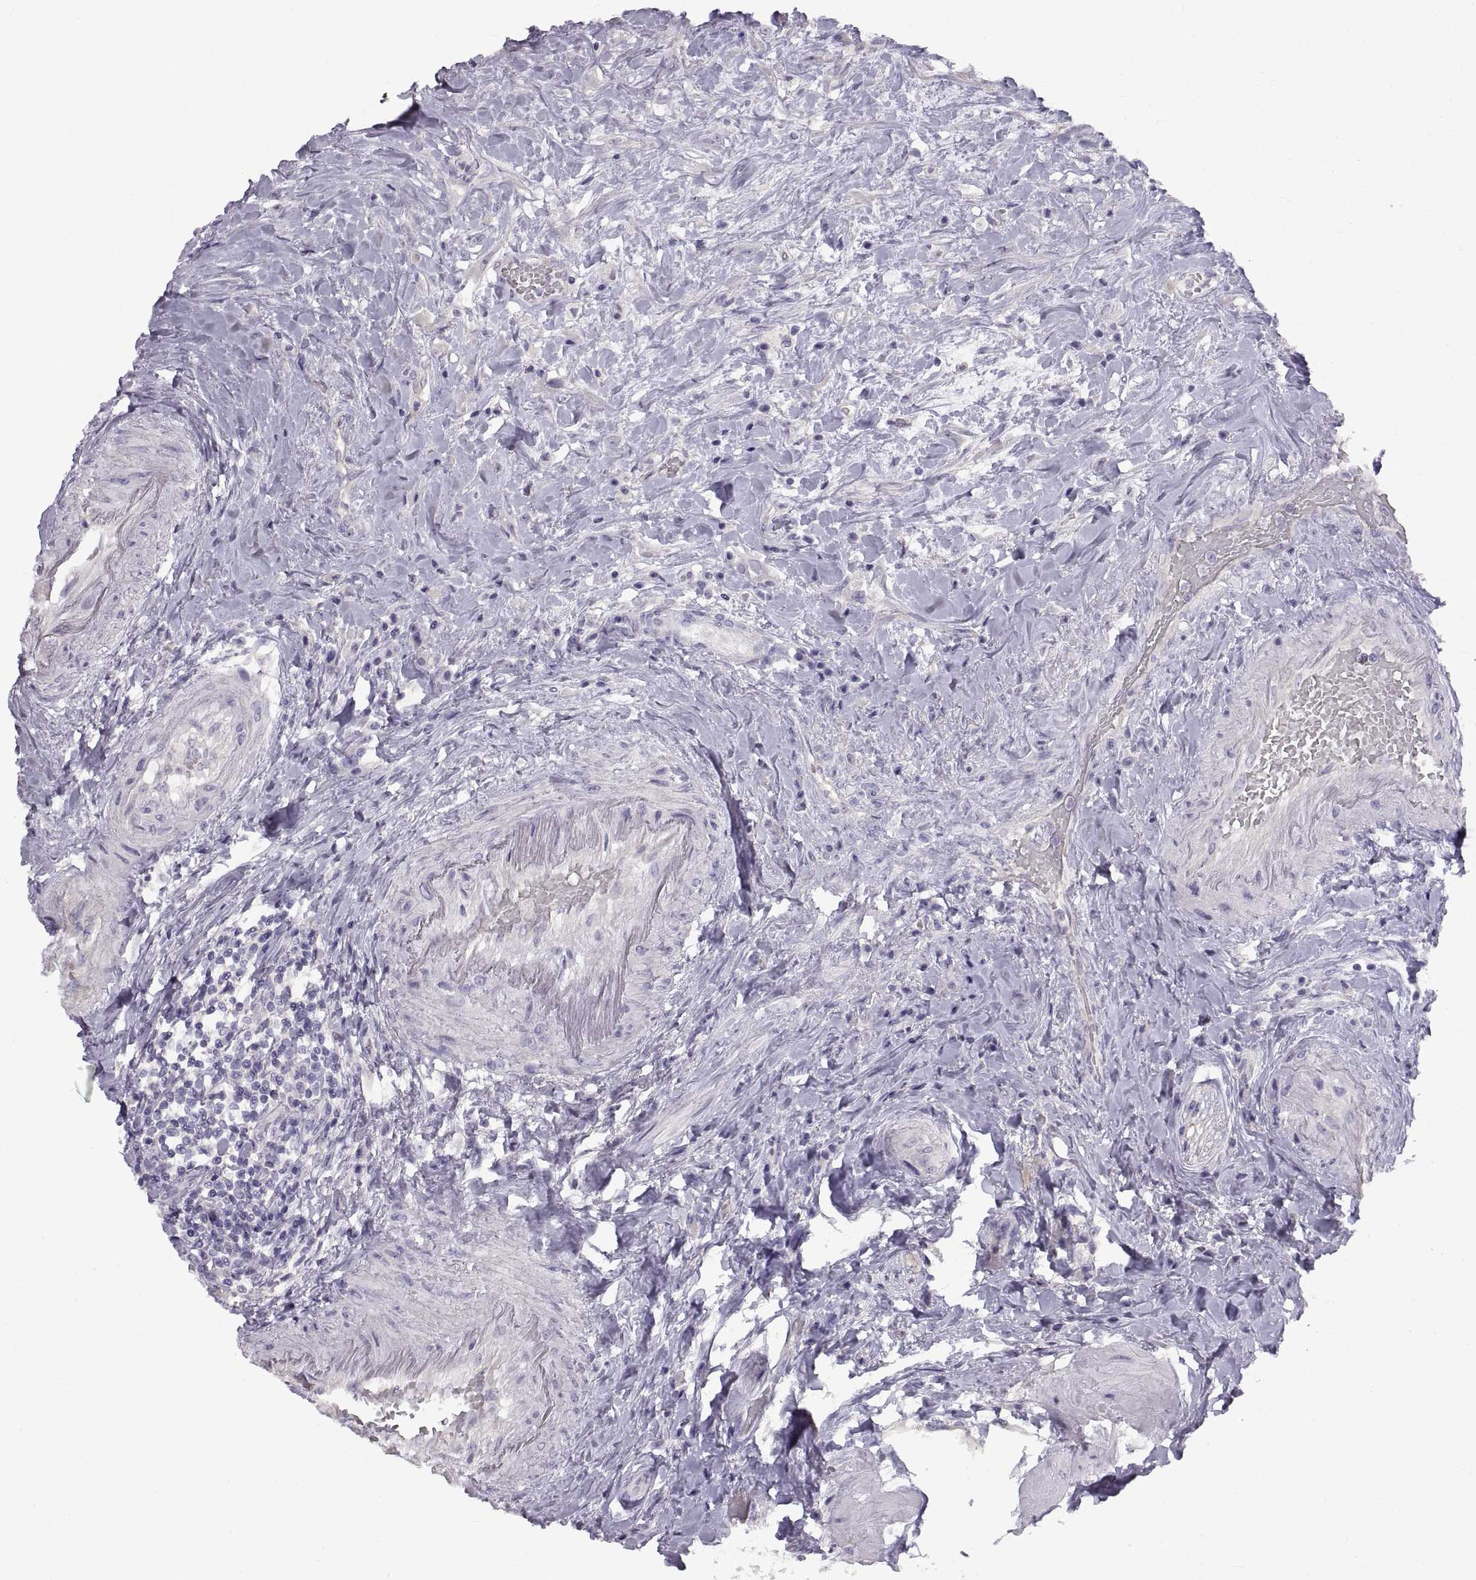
{"staining": {"intensity": "weak", "quantity": "<25%", "location": "cytoplasmic/membranous"}, "tissue": "urothelial cancer", "cell_type": "Tumor cells", "image_type": "cancer", "snomed": [{"axis": "morphology", "description": "Urothelial carcinoma, High grade"}, {"axis": "topography", "description": "Urinary bladder"}], "caption": "DAB immunohistochemical staining of human urothelial carcinoma (high-grade) reveals no significant positivity in tumor cells.", "gene": "CRYBB3", "patient": {"sex": "male", "age": 79}}